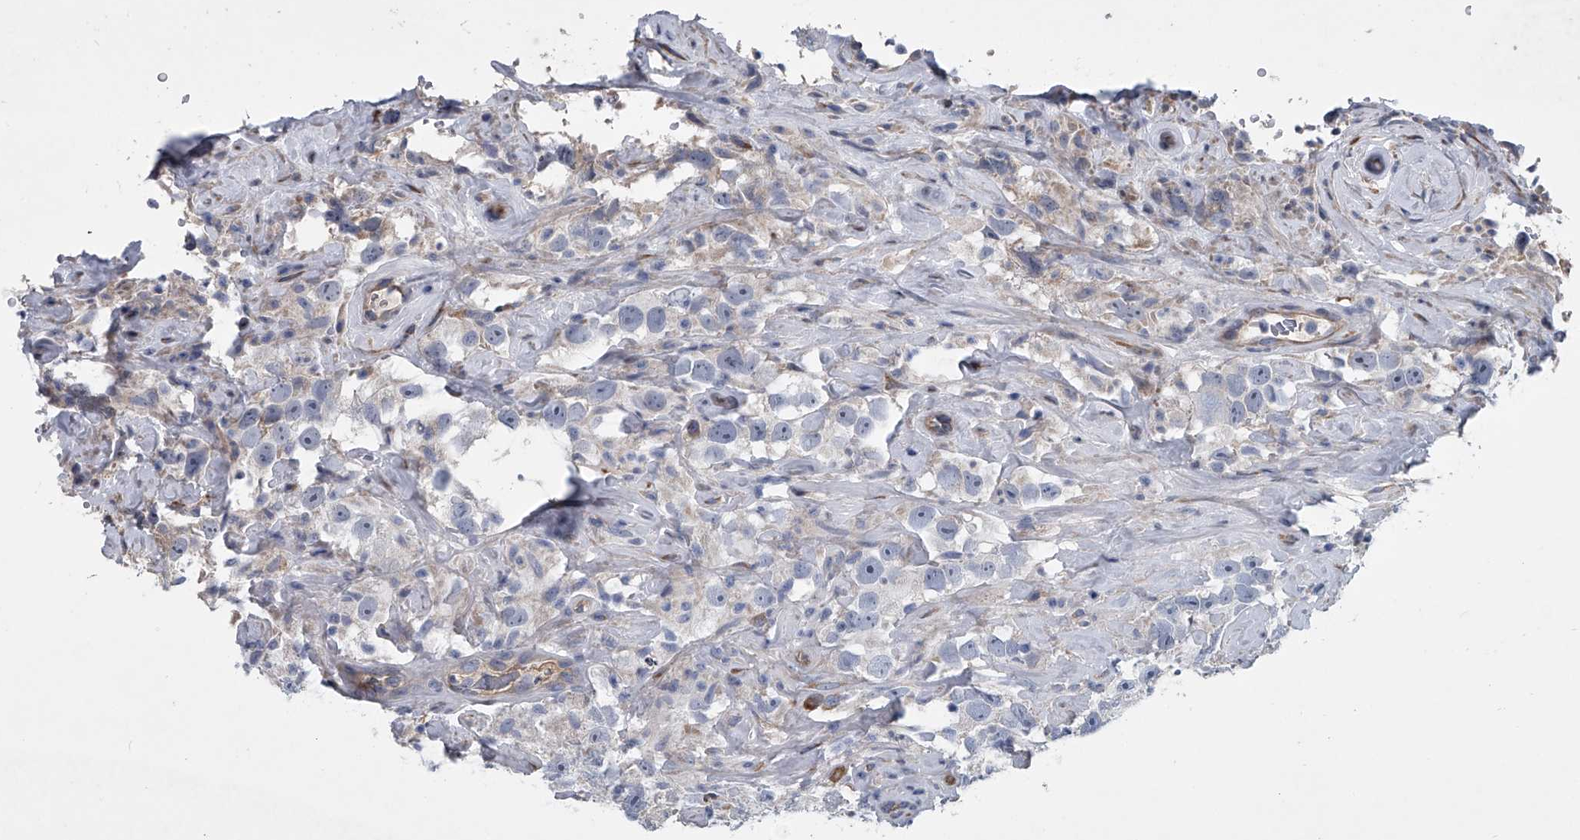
{"staining": {"intensity": "negative", "quantity": "none", "location": "none"}, "tissue": "testis cancer", "cell_type": "Tumor cells", "image_type": "cancer", "snomed": [{"axis": "morphology", "description": "Seminoma, NOS"}, {"axis": "topography", "description": "Testis"}], "caption": "Tumor cells show no significant protein positivity in testis seminoma.", "gene": "ABCG1", "patient": {"sex": "male", "age": 49}}